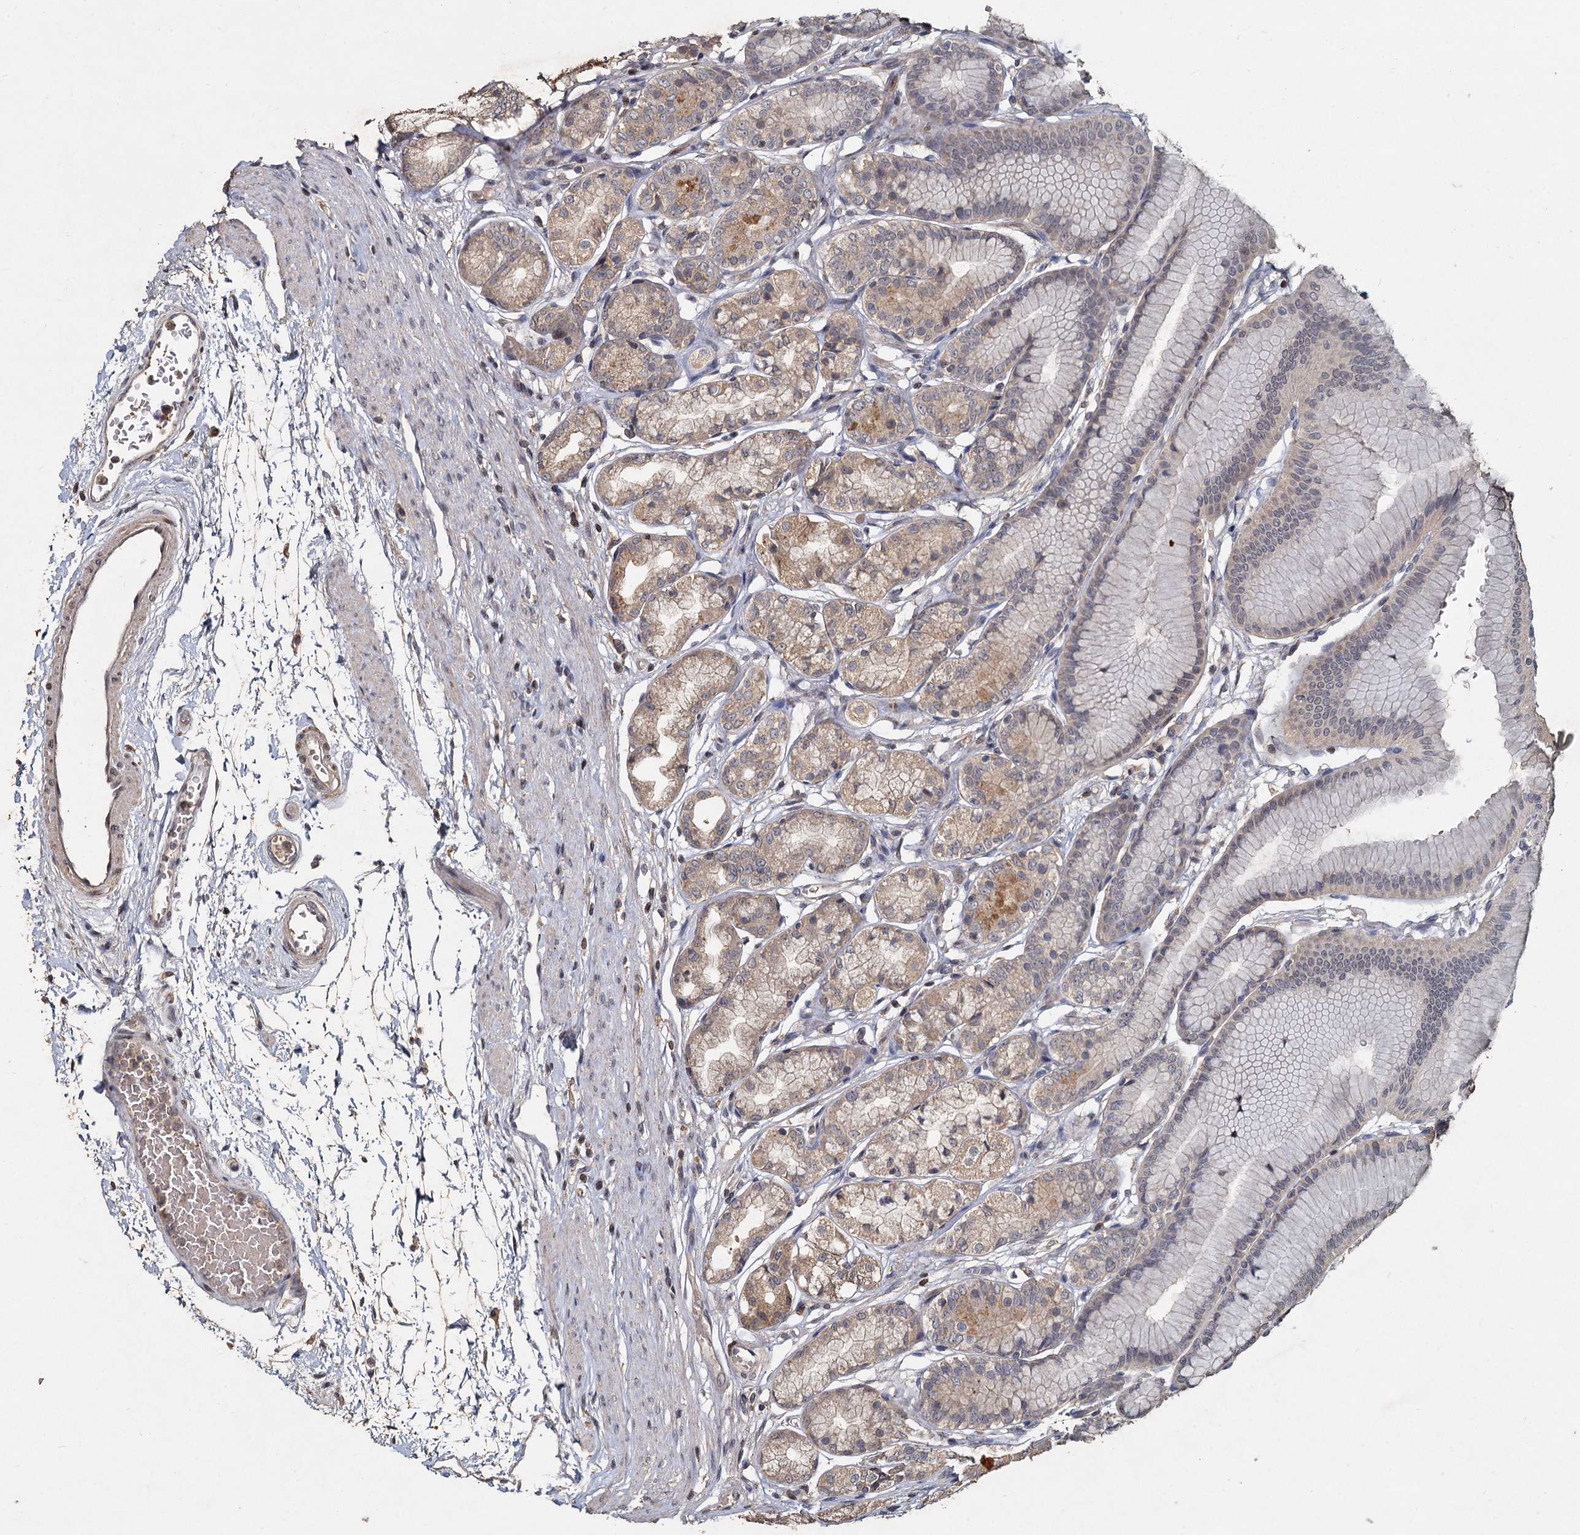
{"staining": {"intensity": "weak", "quantity": ">75%", "location": "cytoplasmic/membranous"}, "tissue": "stomach", "cell_type": "Glandular cells", "image_type": "normal", "snomed": [{"axis": "morphology", "description": "Normal tissue, NOS"}, {"axis": "morphology", "description": "Adenocarcinoma, NOS"}, {"axis": "morphology", "description": "Adenocarcinoma, High grade"}, {"axis": "topography", "description": "Stomach, upper"}, {"axis": "topography", "description": "Stomach"}], "caption": "DAB immunohistochemical staining of benign human stomach displays weak cytoplasmic/membranous protein expression in approximately >75% of glandular cells.", "gene": "CCDC61", "patient": {"sex": "female", "age": 65}}